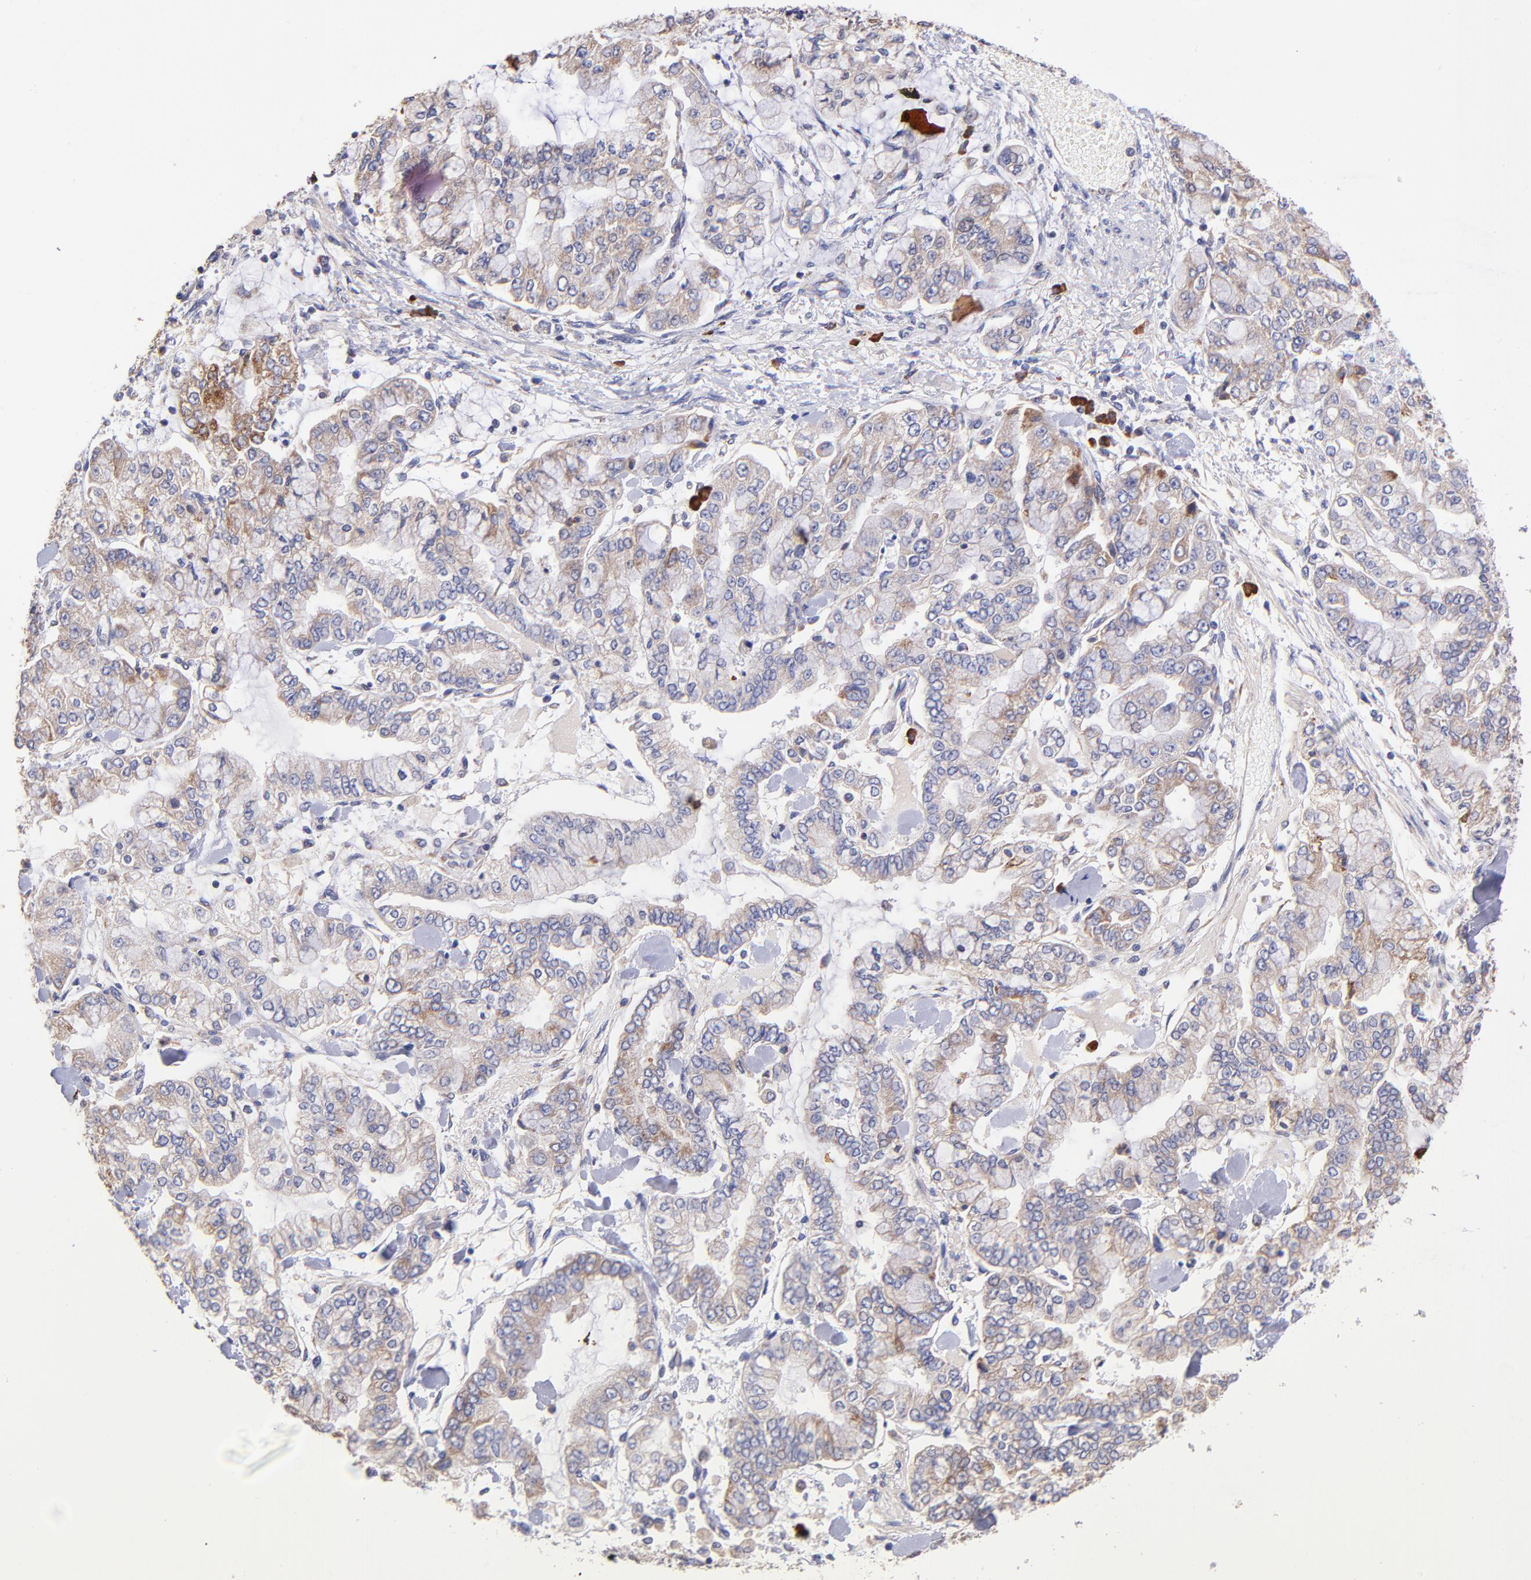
{"staining": {"intensity": "weak", "quantity": ">75%", "location": "cytoplasmic/membranous"}, "tissue": "stomach cancer", "cell_type": "Tumor cells", "image_type": "cancer", "snomed": [{"axis": "morphology", "description": "Normal tissue, NOS"}, {"axis": "morphology", "description": "Adenocarcinoma, NOS"}, {"axis": "topography", "description": "Stomach, upper"}, {"axis": "topography", "description": "Stomach"}], "caption": "Immunohistochemical staining of stomach adenocarcinoma displays low levels of weak cytoplasmic/membranous expression in about >75% of tumor cells.", "gene": "PREX1", "patient": {"sex": "male", "age": 76}}